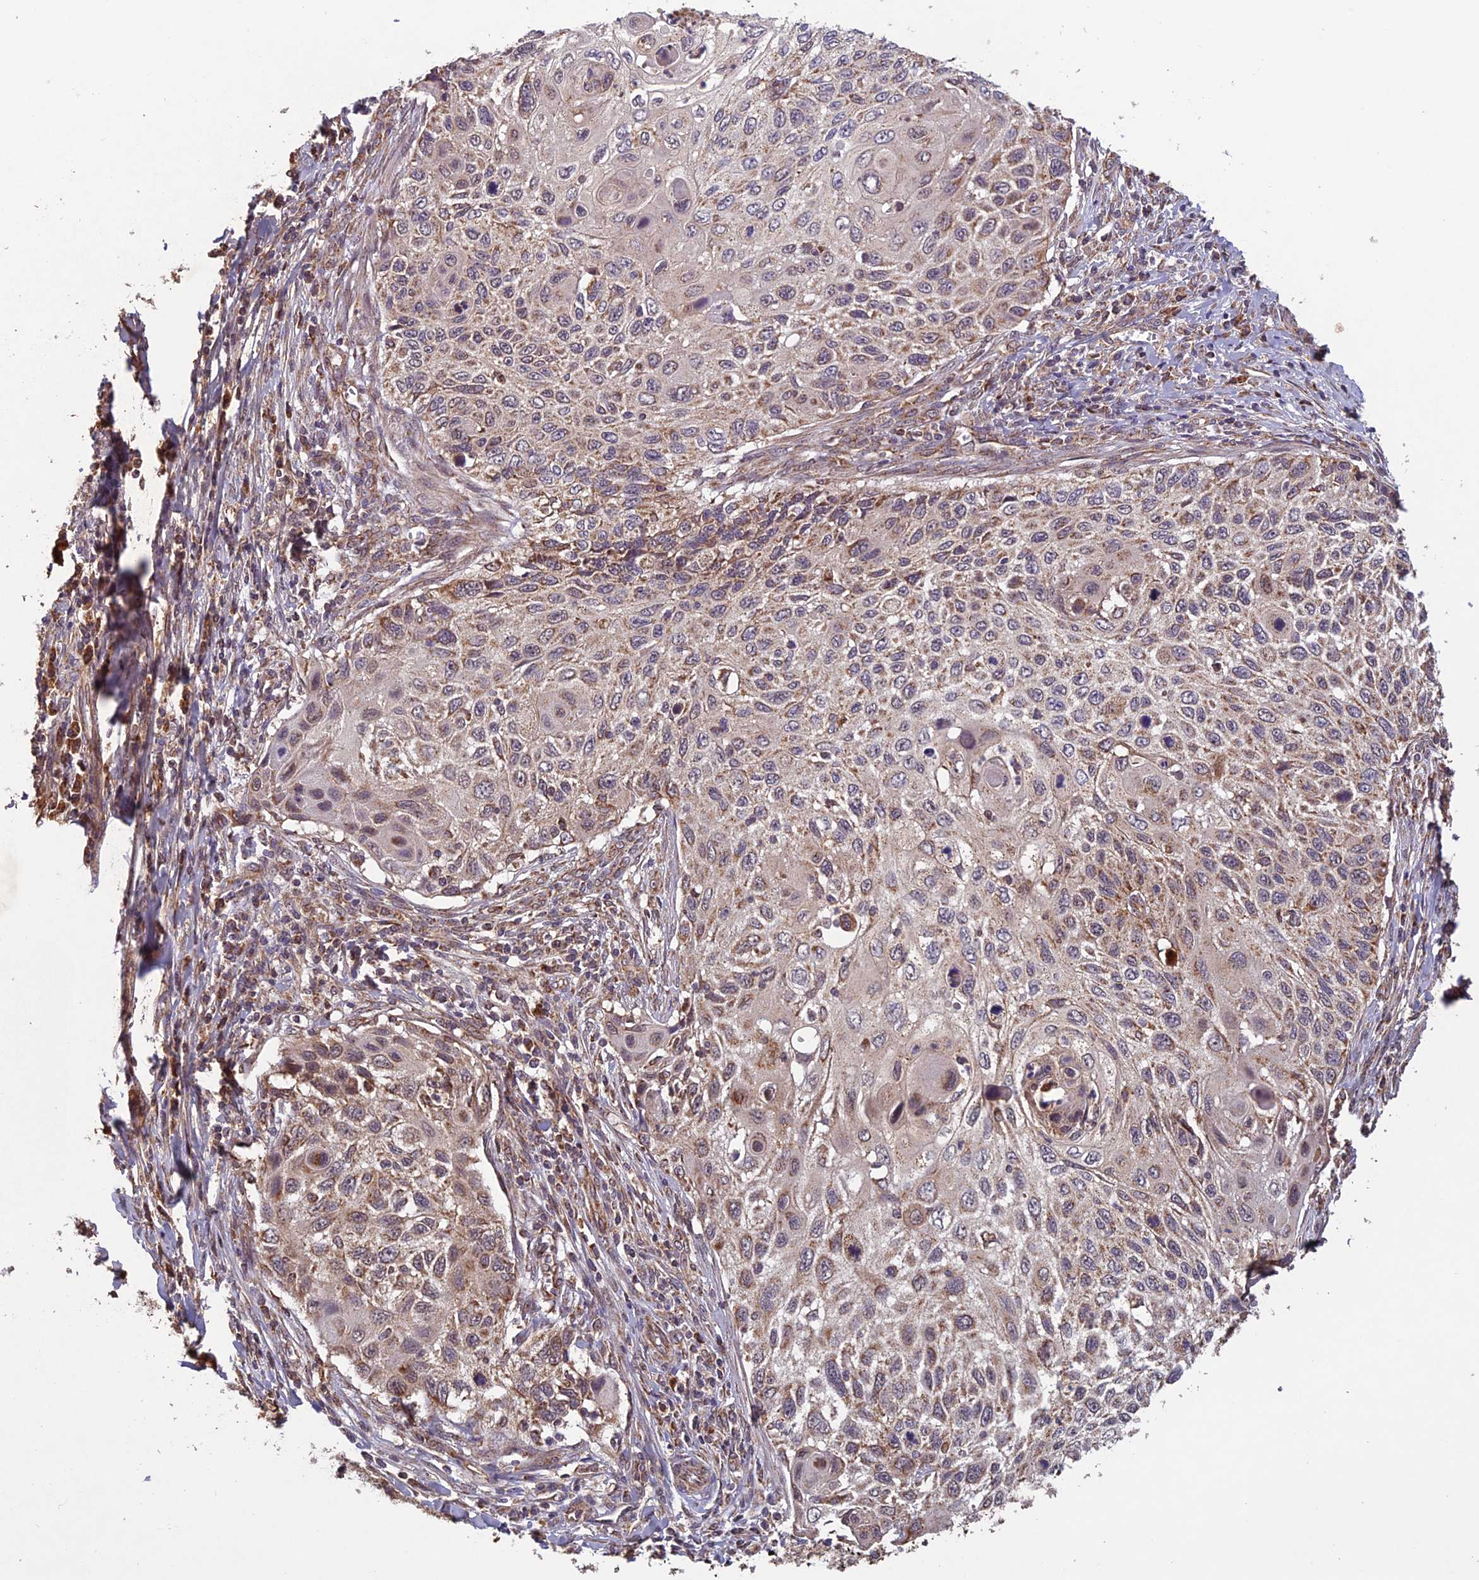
{"staining": {"intensity": "weak", "quantity": "25%-75%", "location": "cytoplasmic/membranous"}, "tissue": "cervical cancer", "cell_type": "Tumor cells", "image_type": "cancer", "snomed": [{"axis": "morphology", "description": "Squamous cell carcinoma, NOS"}, {"axis": "topography", "description": "Cervix"}], "caption": "Human squamous cell carcinoma (cervical) stained with a protein marker shows weak staining in tumor cells.", "gene": "CCDC15", "patient": {"sex": "female", "age": 70}}